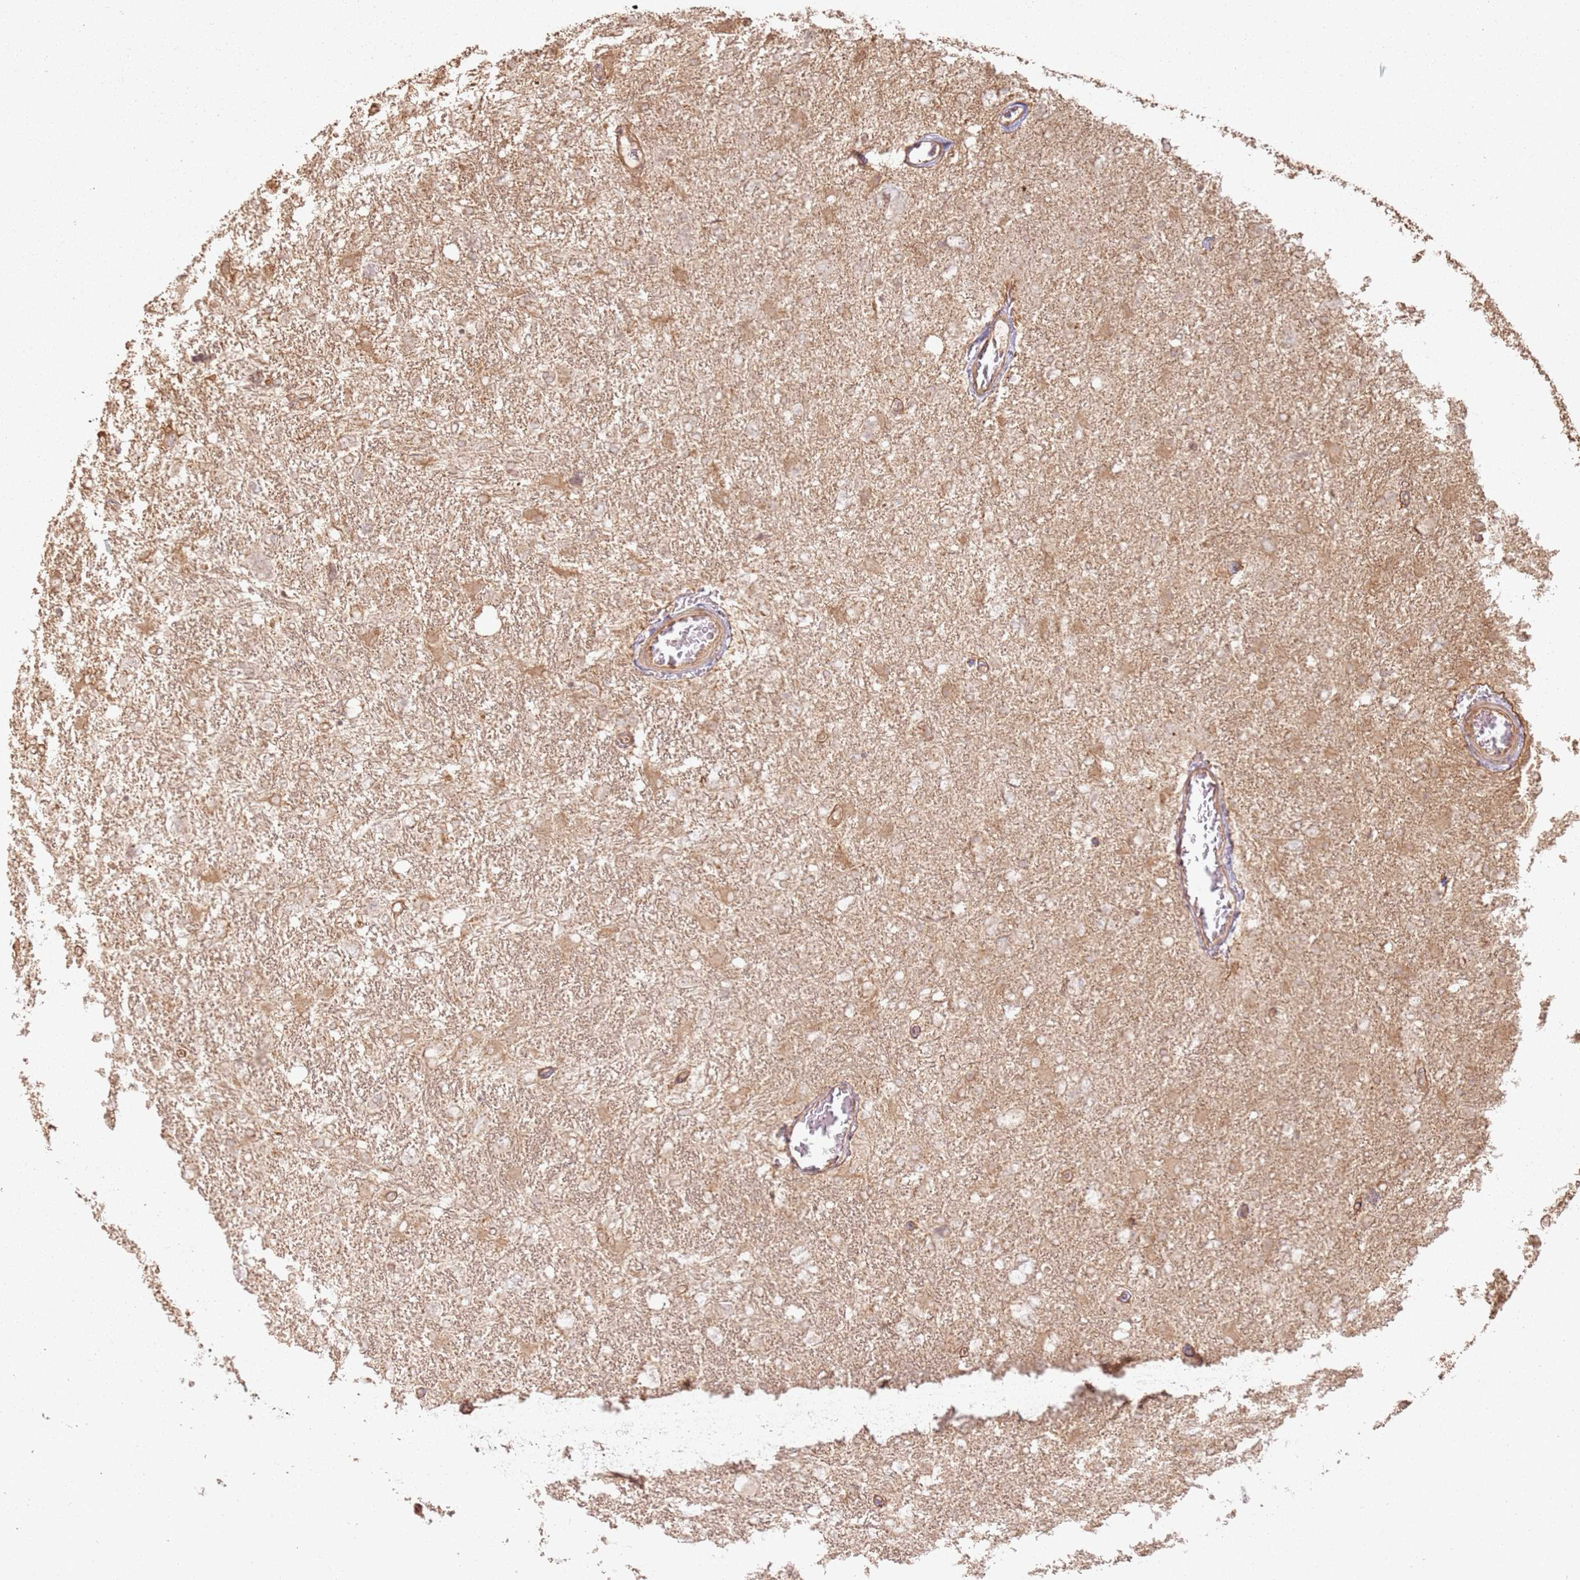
{"staining": {"intensity": "weak", "quantity": "25%-75%", "location": "cytoplasmic/membranous"}, "tissue": "glioma", "cell_type": "Tumor cells", "image_type": "cancer", "snomed": [{"axis": "morphology", "description": "Glioma, malignant, High grade"}, {"axis": "topography", "description": "Brain"}], "caption": "Glioma stained for a protein (brown) shows weak cytoplasmic/membranous positive staining in about 25%-75% of tumor cells.", "gene": "ZNF776", "patient": {"sex": "male", "age": 61}}